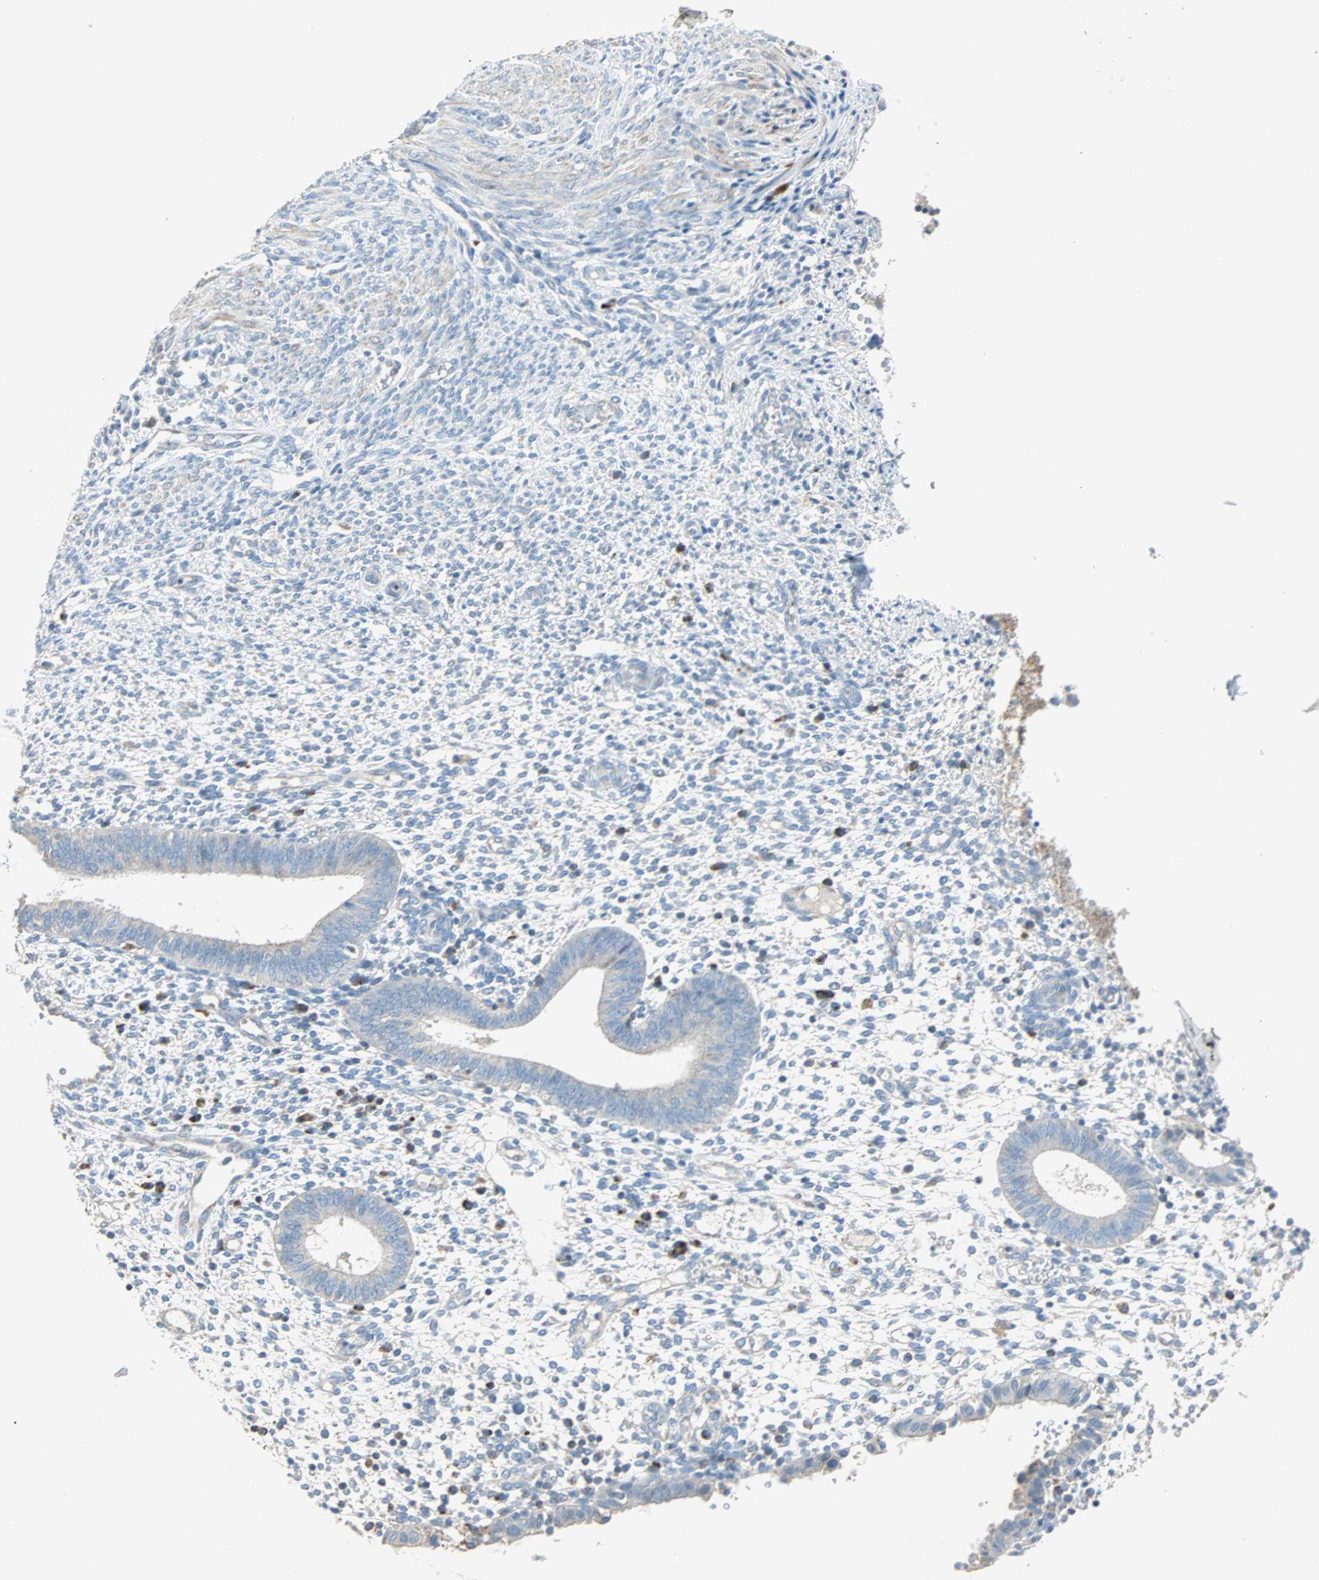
{"staining": {"intensity": "negative", "quantity": "none", "location": "none"}, "tissue": "endometrium", "cell_type": "Cells in endometrial stroma", "image_type": "normal", "snomed": [{"axis": "morphology", "description": "Normal tissue, NOS"}, {"axis": "topography", "description": "Endometrium"}], "caption": "This is a photomicrograph of IHC staining of unremarkable endometrium, which shows no positivity in cells in endometrial stroma. Brightfield microscopy of immunohistochemistry (IHC) stained with DAB (brown) and hematoxylin (blue), captured at high magnification.", "gene": "ACVRL1", "patient": {"sex": "female", "age": 35}}